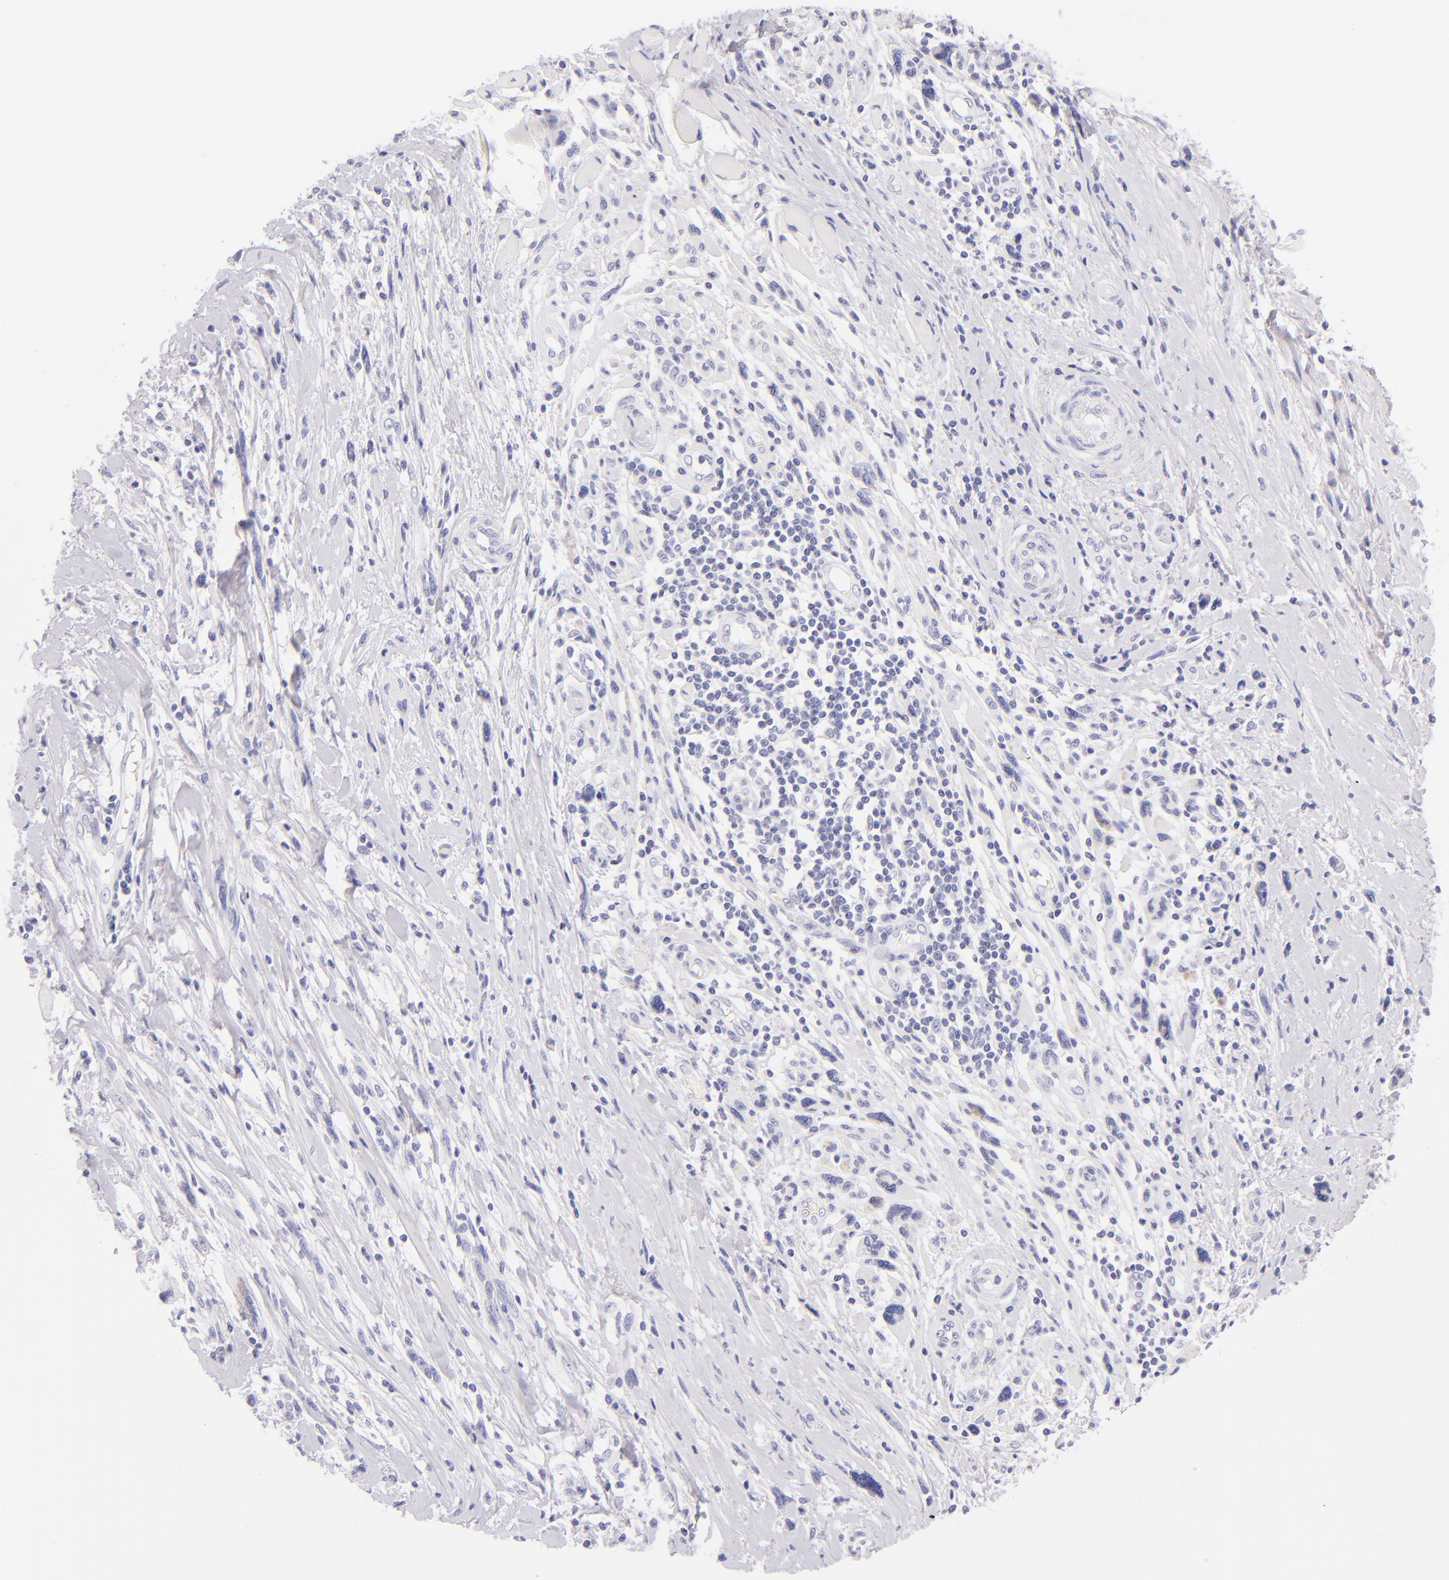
{"staining": {"intensity": "negative", "quantity": "none", "location": "none"}, "tissue": "melanoma", "cell_type": "Tumor cells", "image_type": "cancer", "snomed": [{"axis": "morphology", "description": "Malignant melanoma, NOS"}, {"axis": "topography", "description": "Skin"}], "caption": "The micrograph demonstrates no staining of tumor cells in malignant melanoma. Brightfield microscopy of immunohistochemistry (IHC) stained with DAB (brown) and hematoxylin (blue), captured at high magnification.", "gene": "SDC1", "patient": {"sex": "male", "age": 91}}